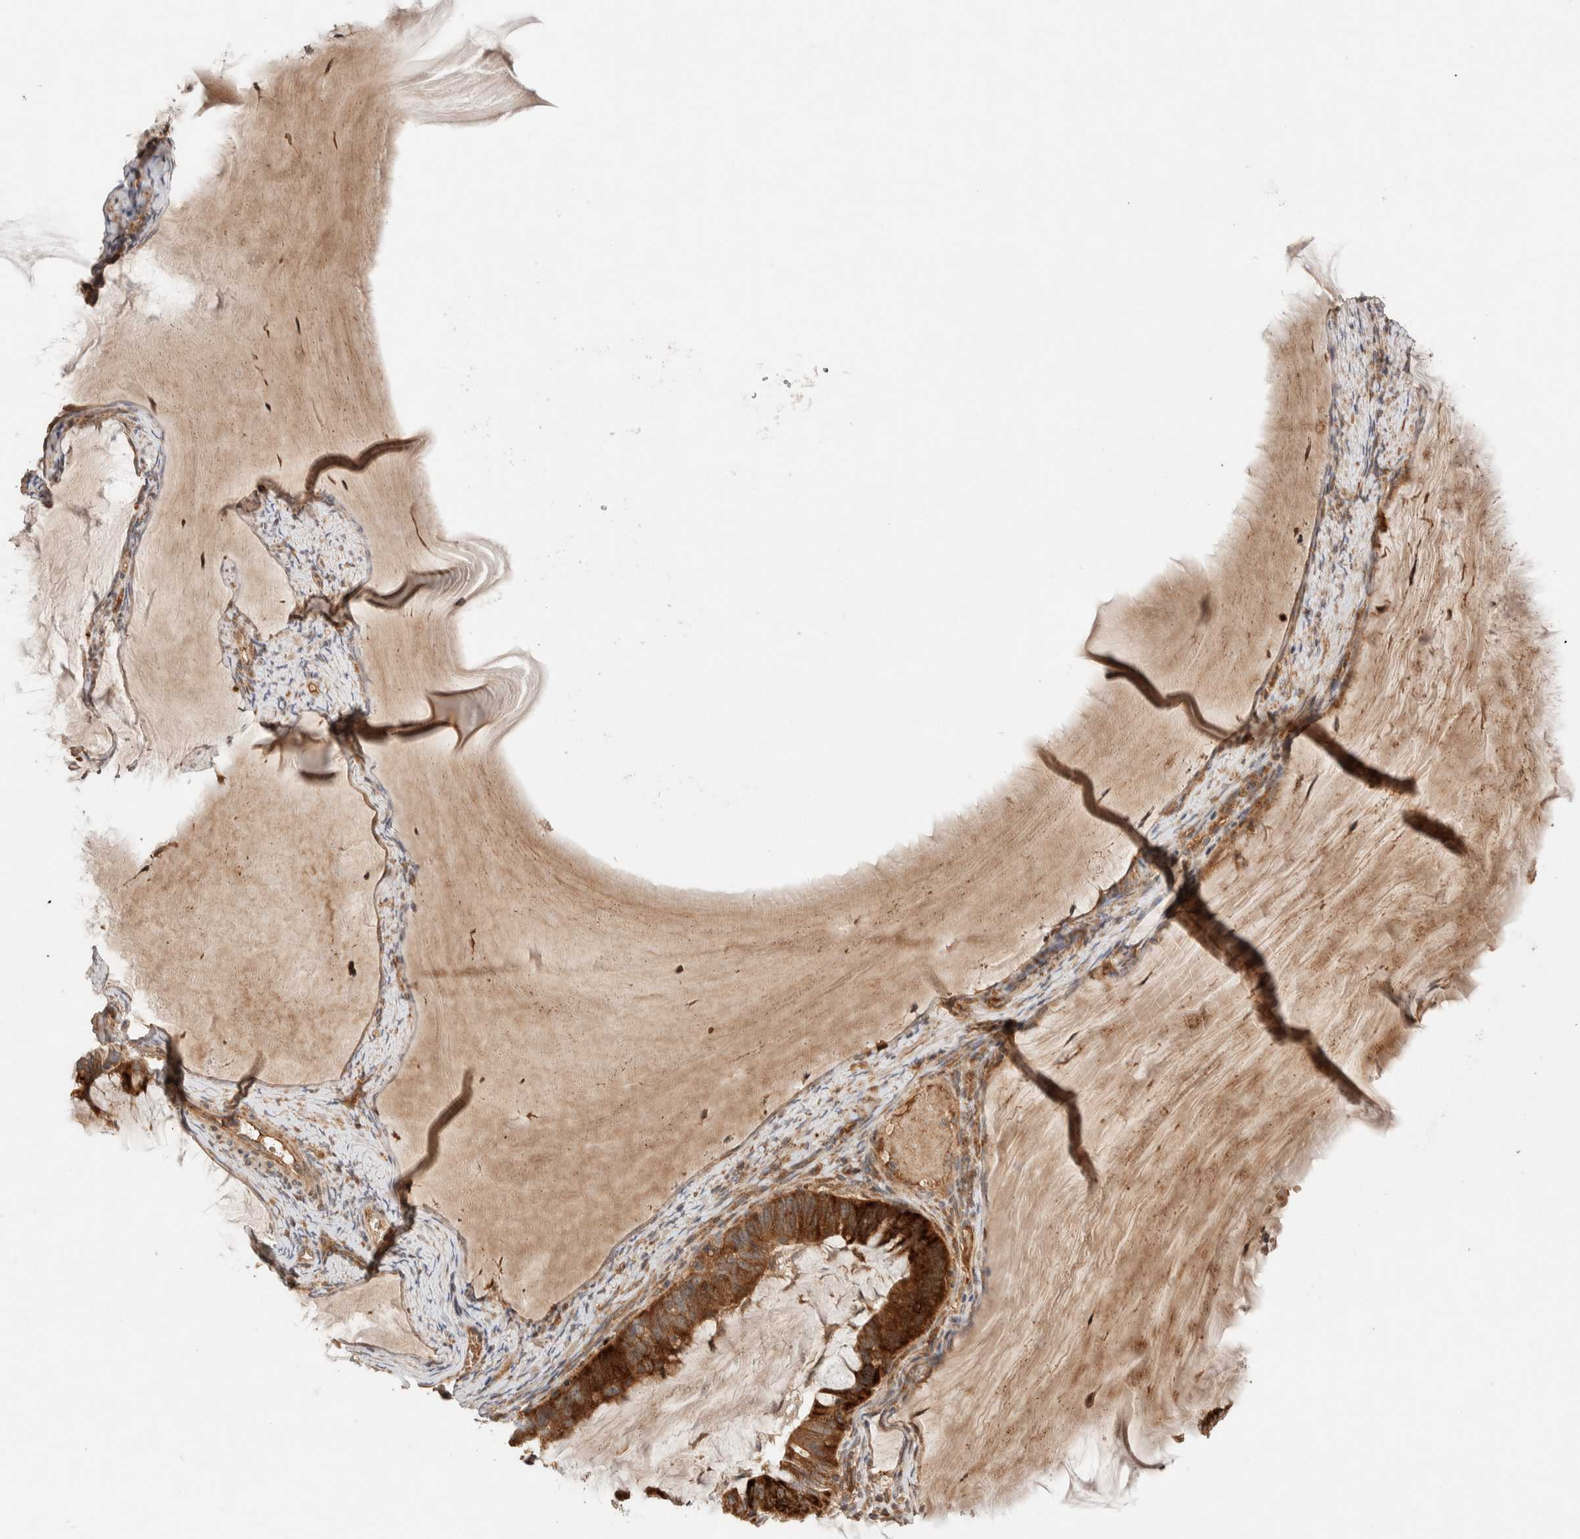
{"staining": {"intensity": "strong", "quantity": ">75%", "location": "cytoplasmic/membranous"}, "tissue": "ovarian cancer", "cell_type": "Tumor cells", "image_type": "cancer", "snomed": [{"axis": "morphology", "description": "Cystadenocarcinoma, mucinous, NOS"}, {"axis": "topography", "description": "Ovary"}], "caption": "Ovarian cancer stained with DAB immunohistochemistry (IHC) reveals high levels of strong cytoplasmic/membranous positivity in about >75% of tumor cells.", "gene": "CASK", "patient": {"sex": "female", "age": 61}}